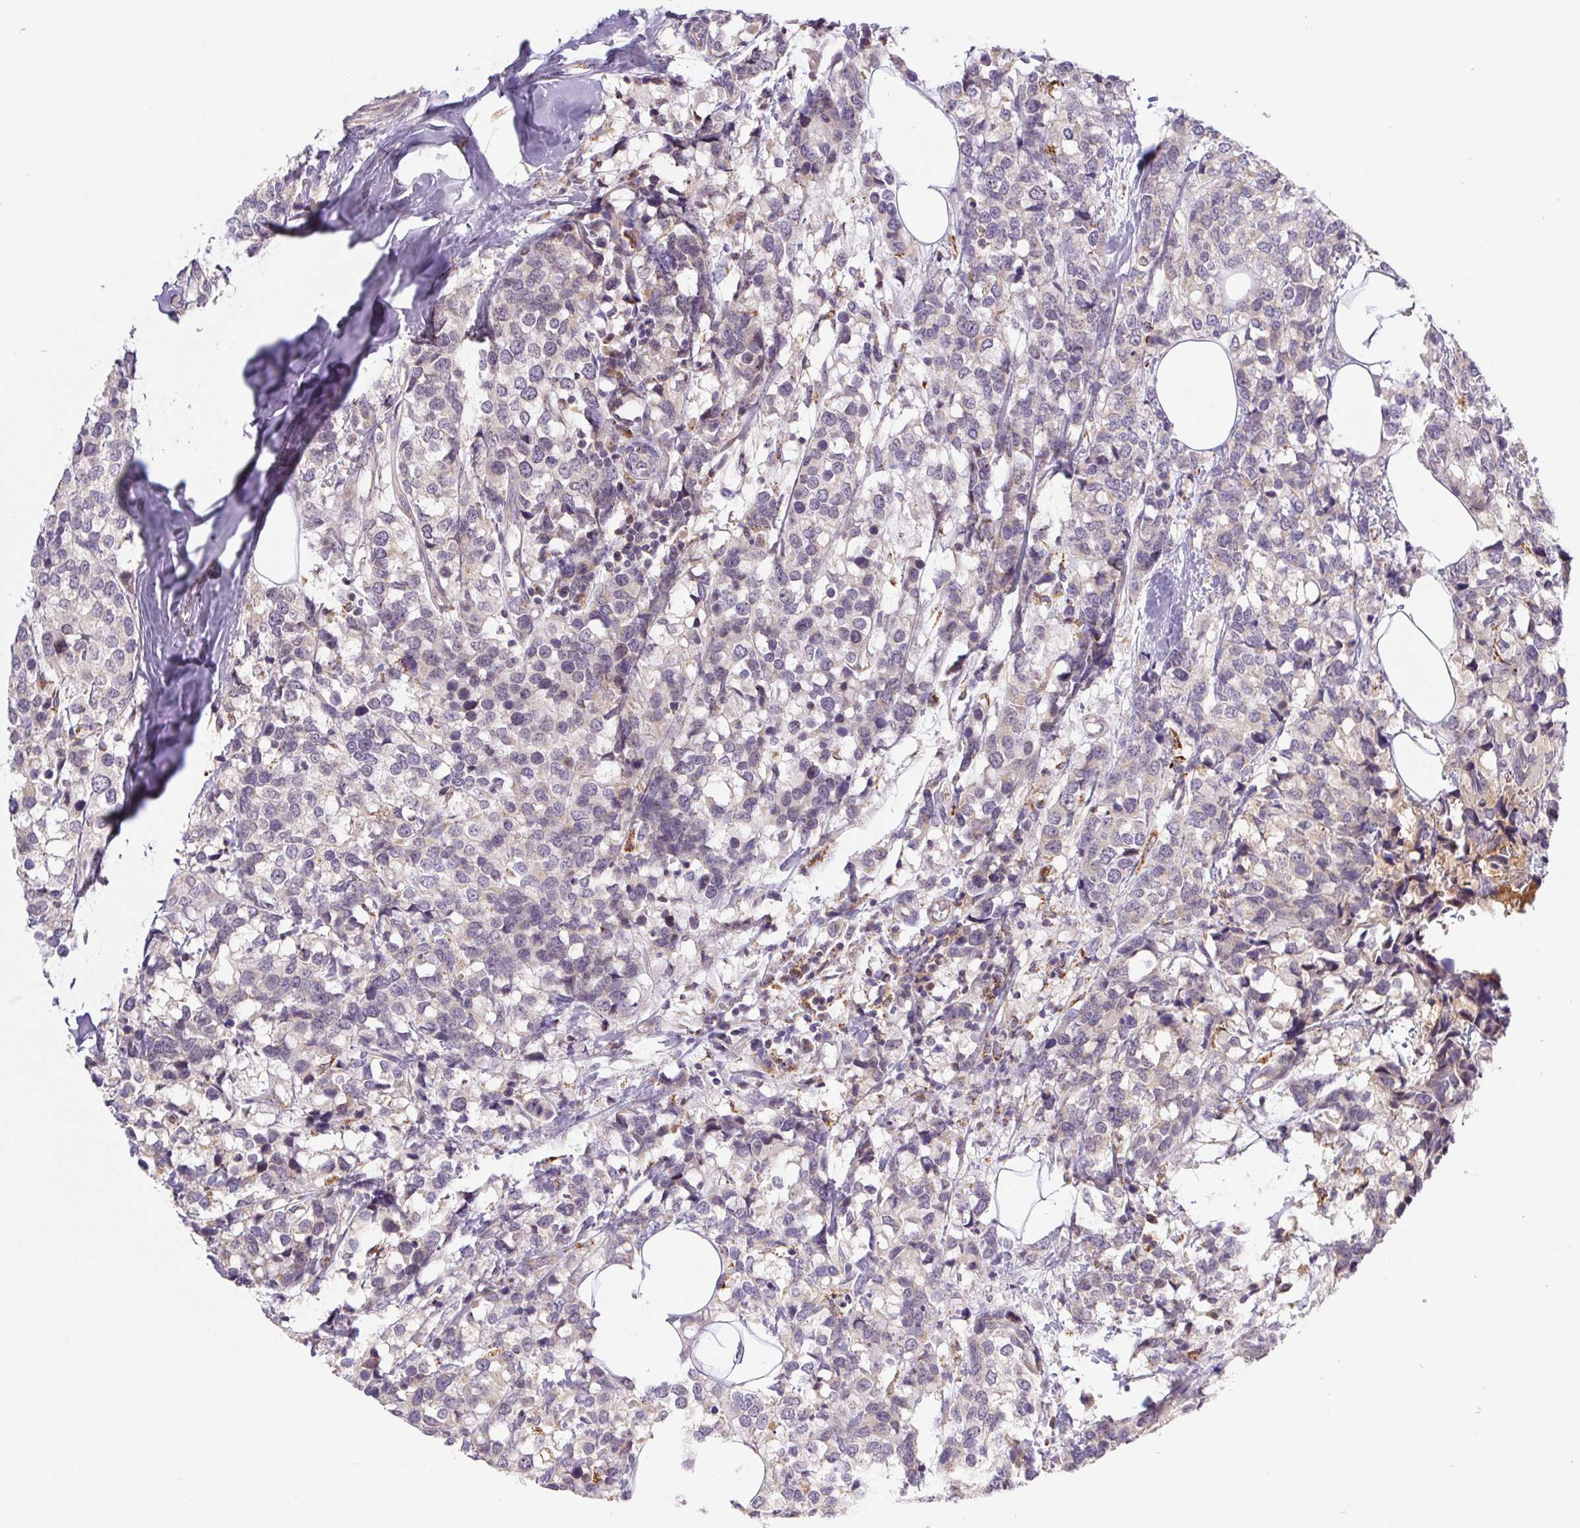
{"staining": {"intensity": "negative", "quantity": "none", "location": "none"}, "tissue": "breast cancer", "cell_type": "Tumor cells", "image_type": "cancer", "snomed": [{"axis": "morphology", "description": "Lobular carcinoma"}, {"axis": "topography", "description": "Breast"}], "caption": "The immunohistochemistry (IHC) image has no significant positivity in tumor cells of breast cancer (lobular carcinoma) tissue.", "gene": "EMC6", "patient": {"sex": "female", "age": 59}}